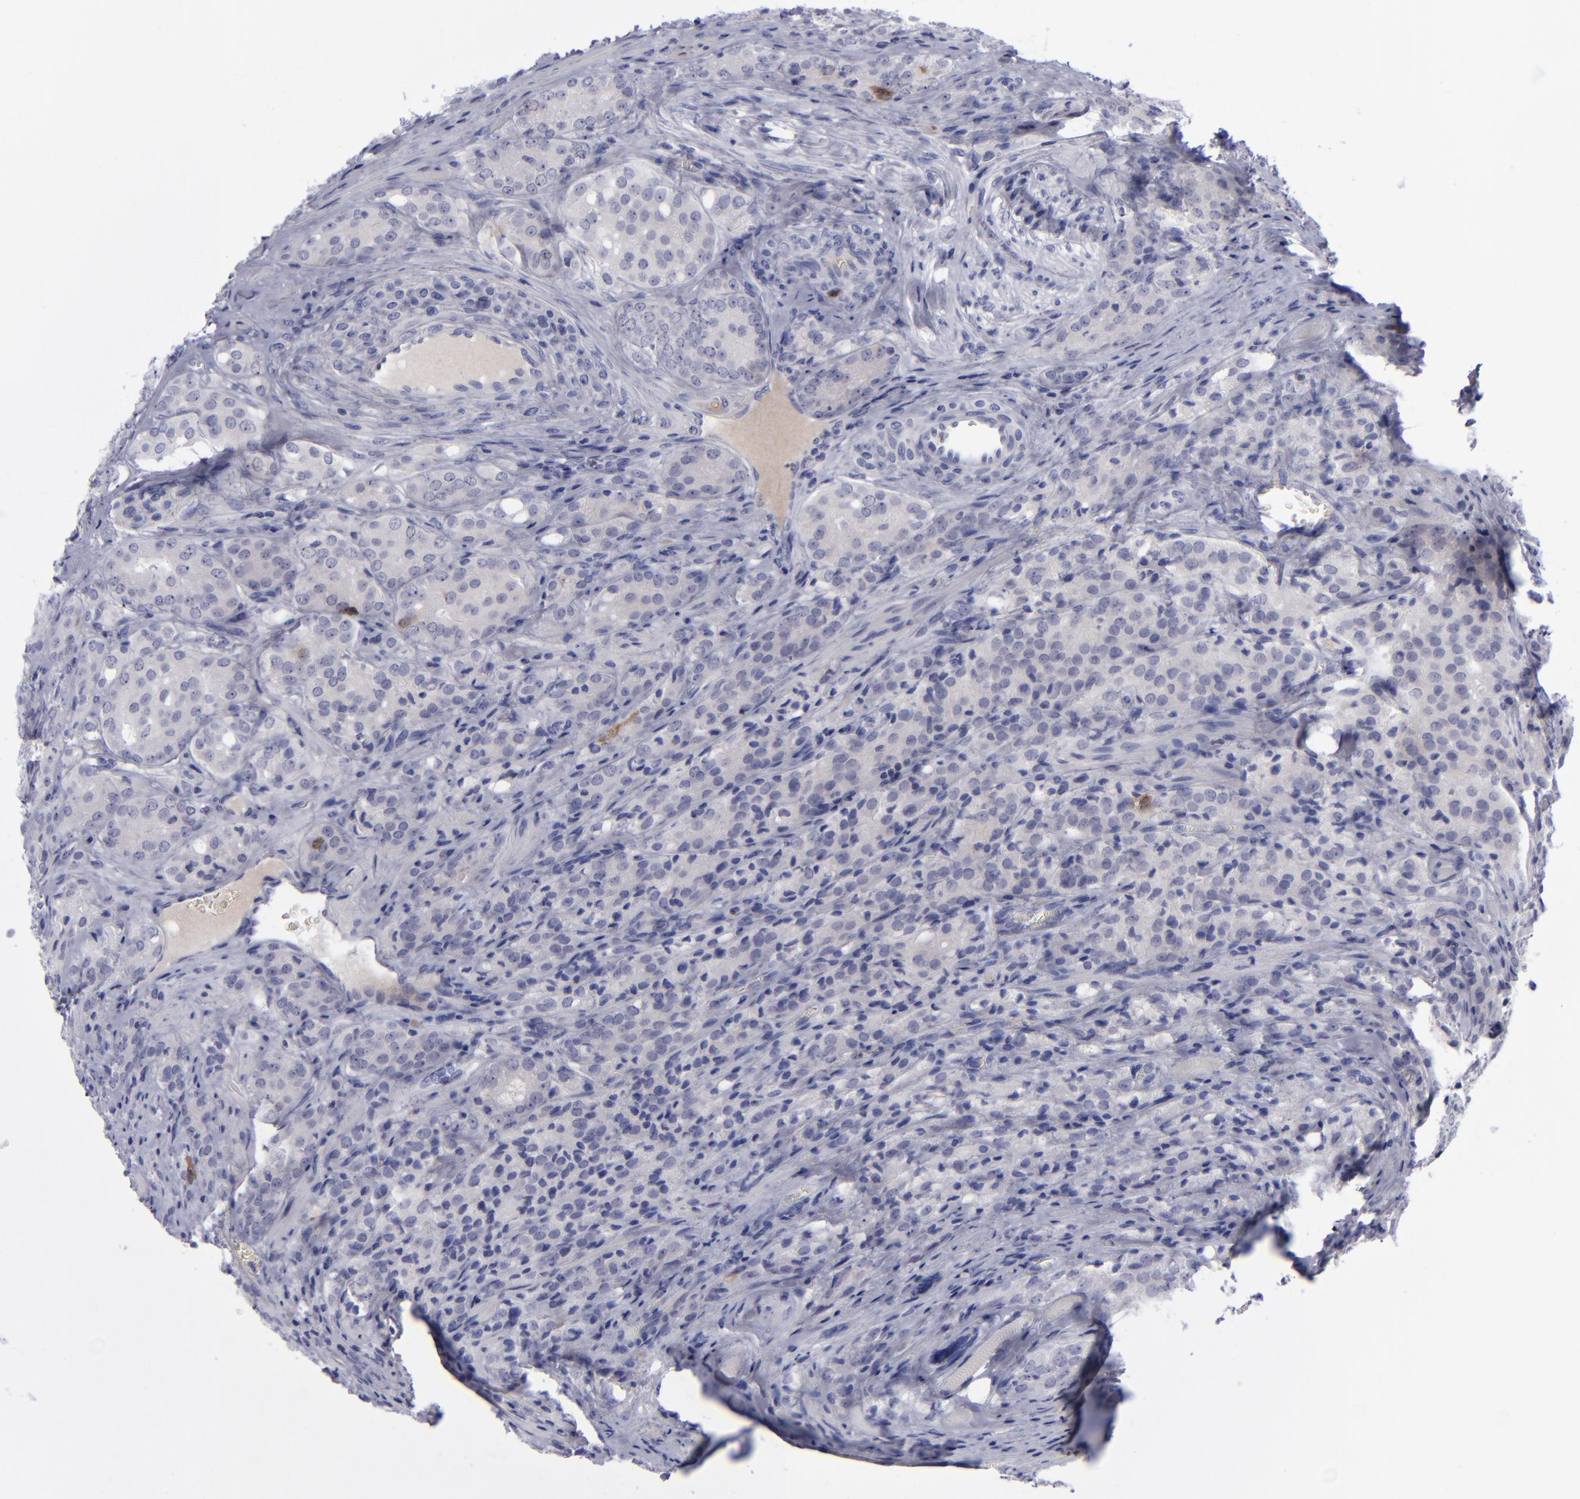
{"staining": {"intensity": "weak", "quantity": "<25%", "location": "cytoplasmic/membranous"}, "tissue": "prostate cancer", "cell_type": "Tumor cells", "image_type": "cancer", "snomed": [{"axis": "morphology", "description": "Adenocarcinoma, Medium grade"}, {"axis": "topography", "description": "Prostate"}], "caption": "High power microscopy photomicrograph of an immunohistochemistry (IHC) photomicrograph of prostate cancer (adenocarcinoma (medium-grade)), revealing no significant expression in tumor cells.", "gene": "AURKA", "patient": {"sex": "male", "age": 60}}